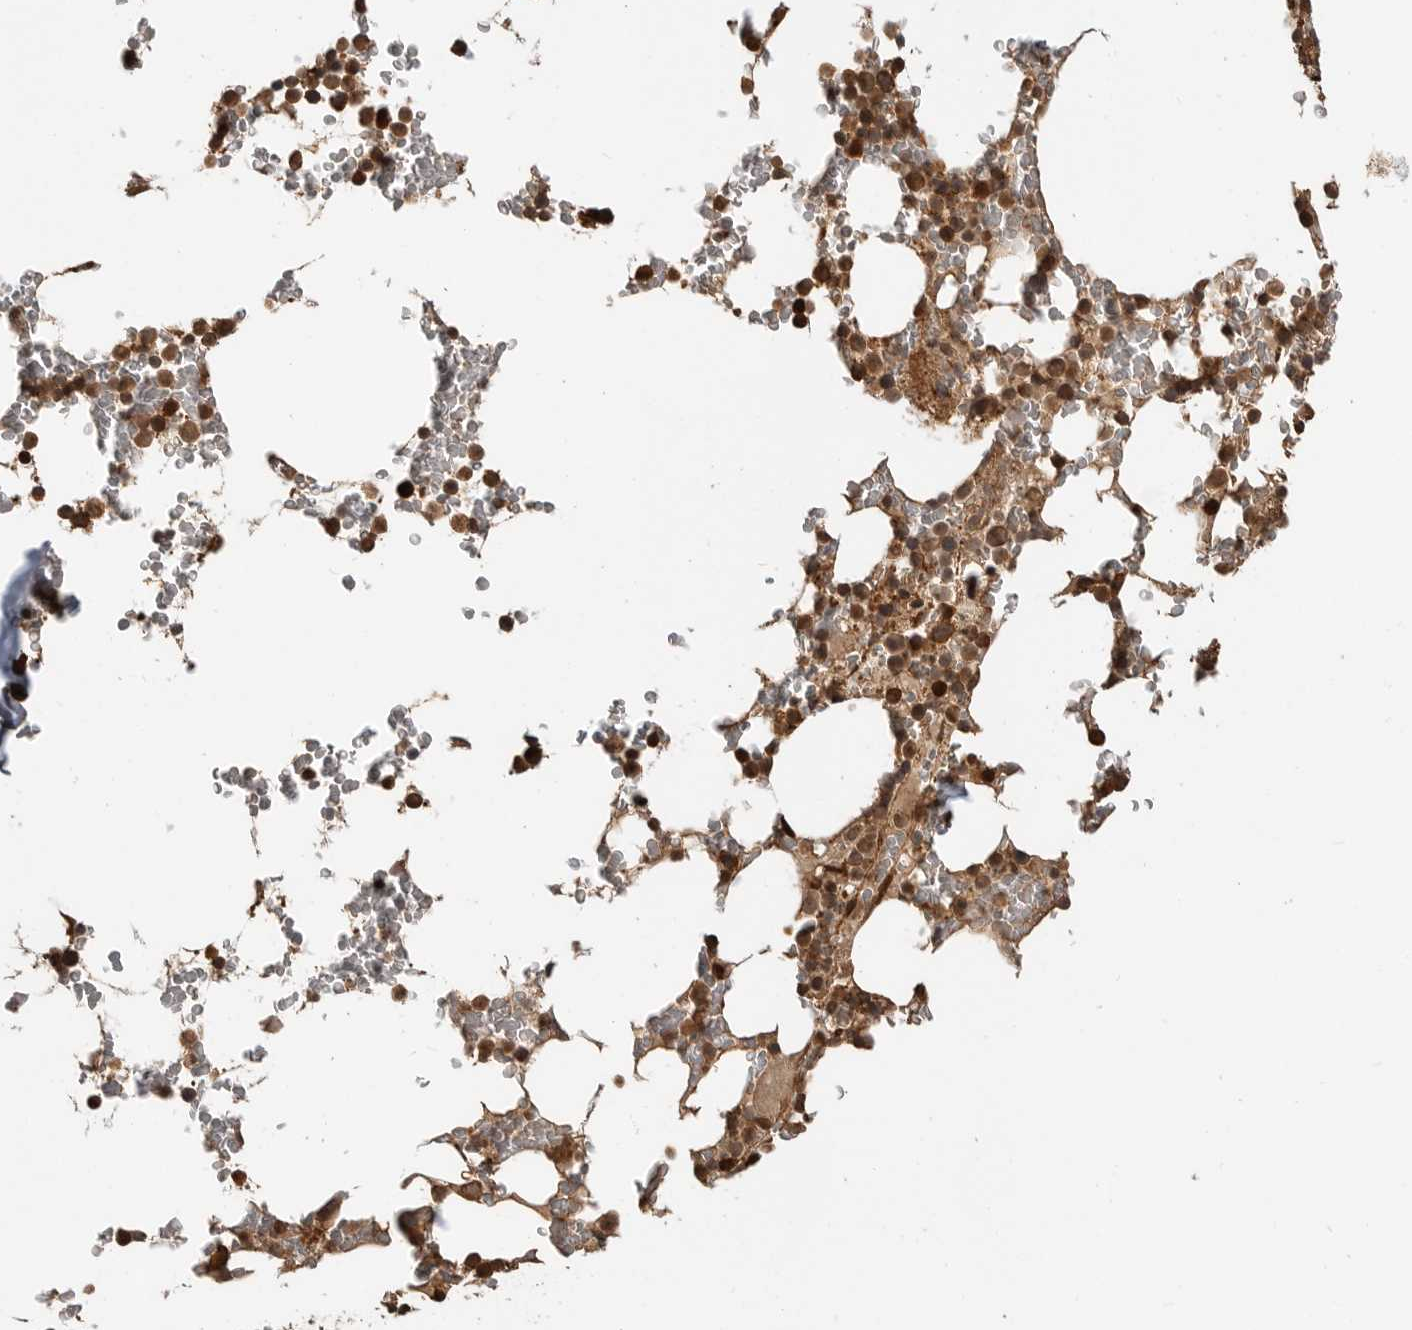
{"staining": {"intensity": "strong", "quantity": ">75%", "location": "cytoplasmic/membranous,nuclear"}, "tissue": "bone marrow", "cell_type": "Hematopoietic cells", "image_type": "normal", "snomed": [{"axis": "morphology", "description": "Normal tissue, NOS"}, {"axis": "topography", "description": "Bone marrow"}], "caption": "Protein expression analysis of benign bone marrow reveals strong cytoplasmic/membranous,nuclear positivity in approximately >75% of hematopoietic cells.", "gene": "BMP2K", "patient": {"sex": "male", "age": 58}}